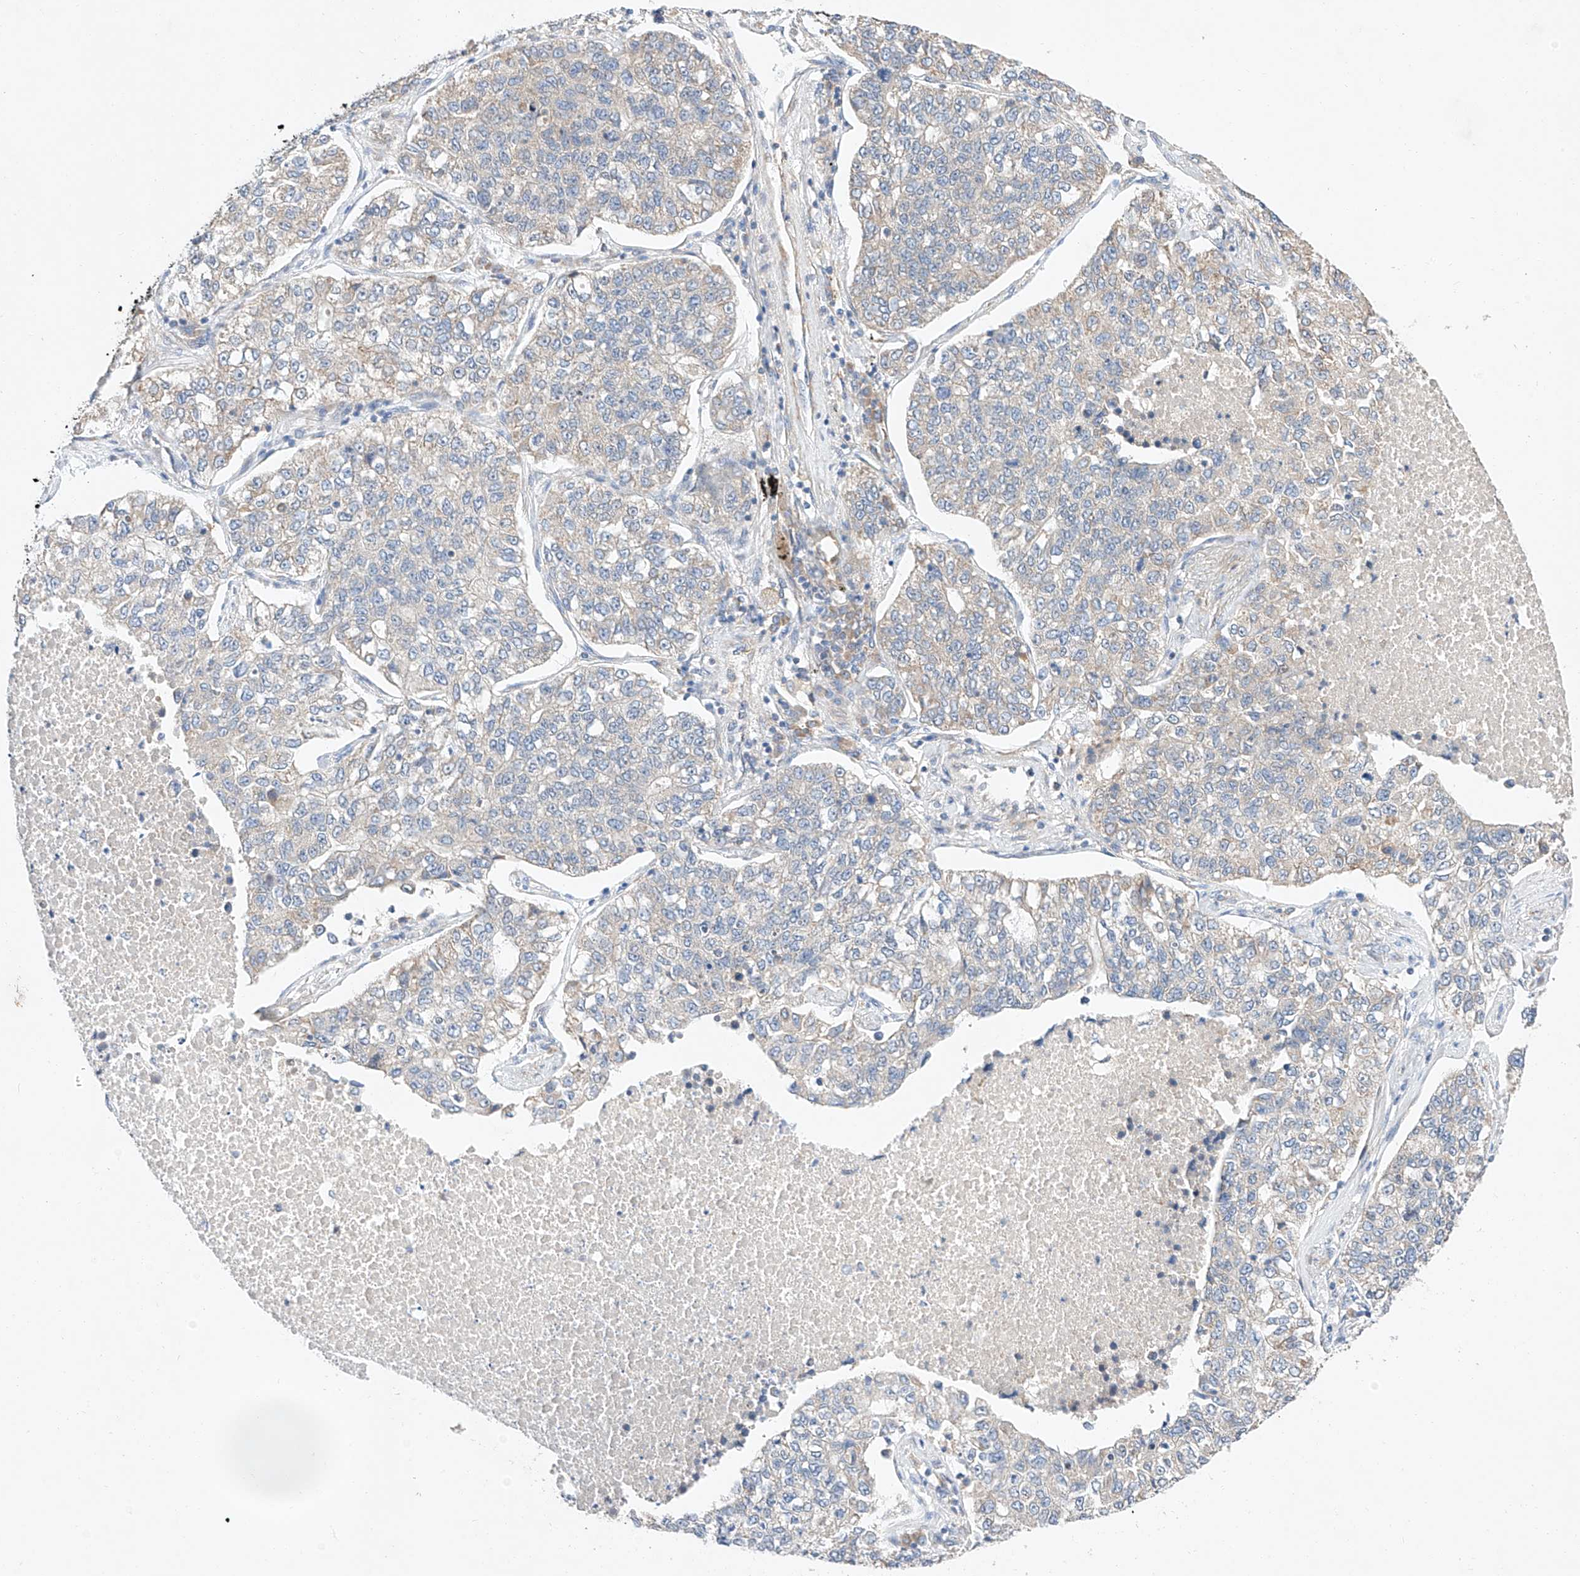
{"staining": {"intensity": "negative", "quantity": "none", "location": "none"}, "tissue": "lung cancer", "cell_type": "Tumor cells", "image_type": "cancer", "snomed": [{"axis": "morphology", "description": "Adenocarcinoma, NOS"}, {"axis": "topography", "description": "Lung"}], "caption": "A photomicrograph of lung adenocarcinoma stained for a protein shows no brown staining in tumor cells.", "gene": "C6orf118", "patient": {"sex": "male", "age": 49}}